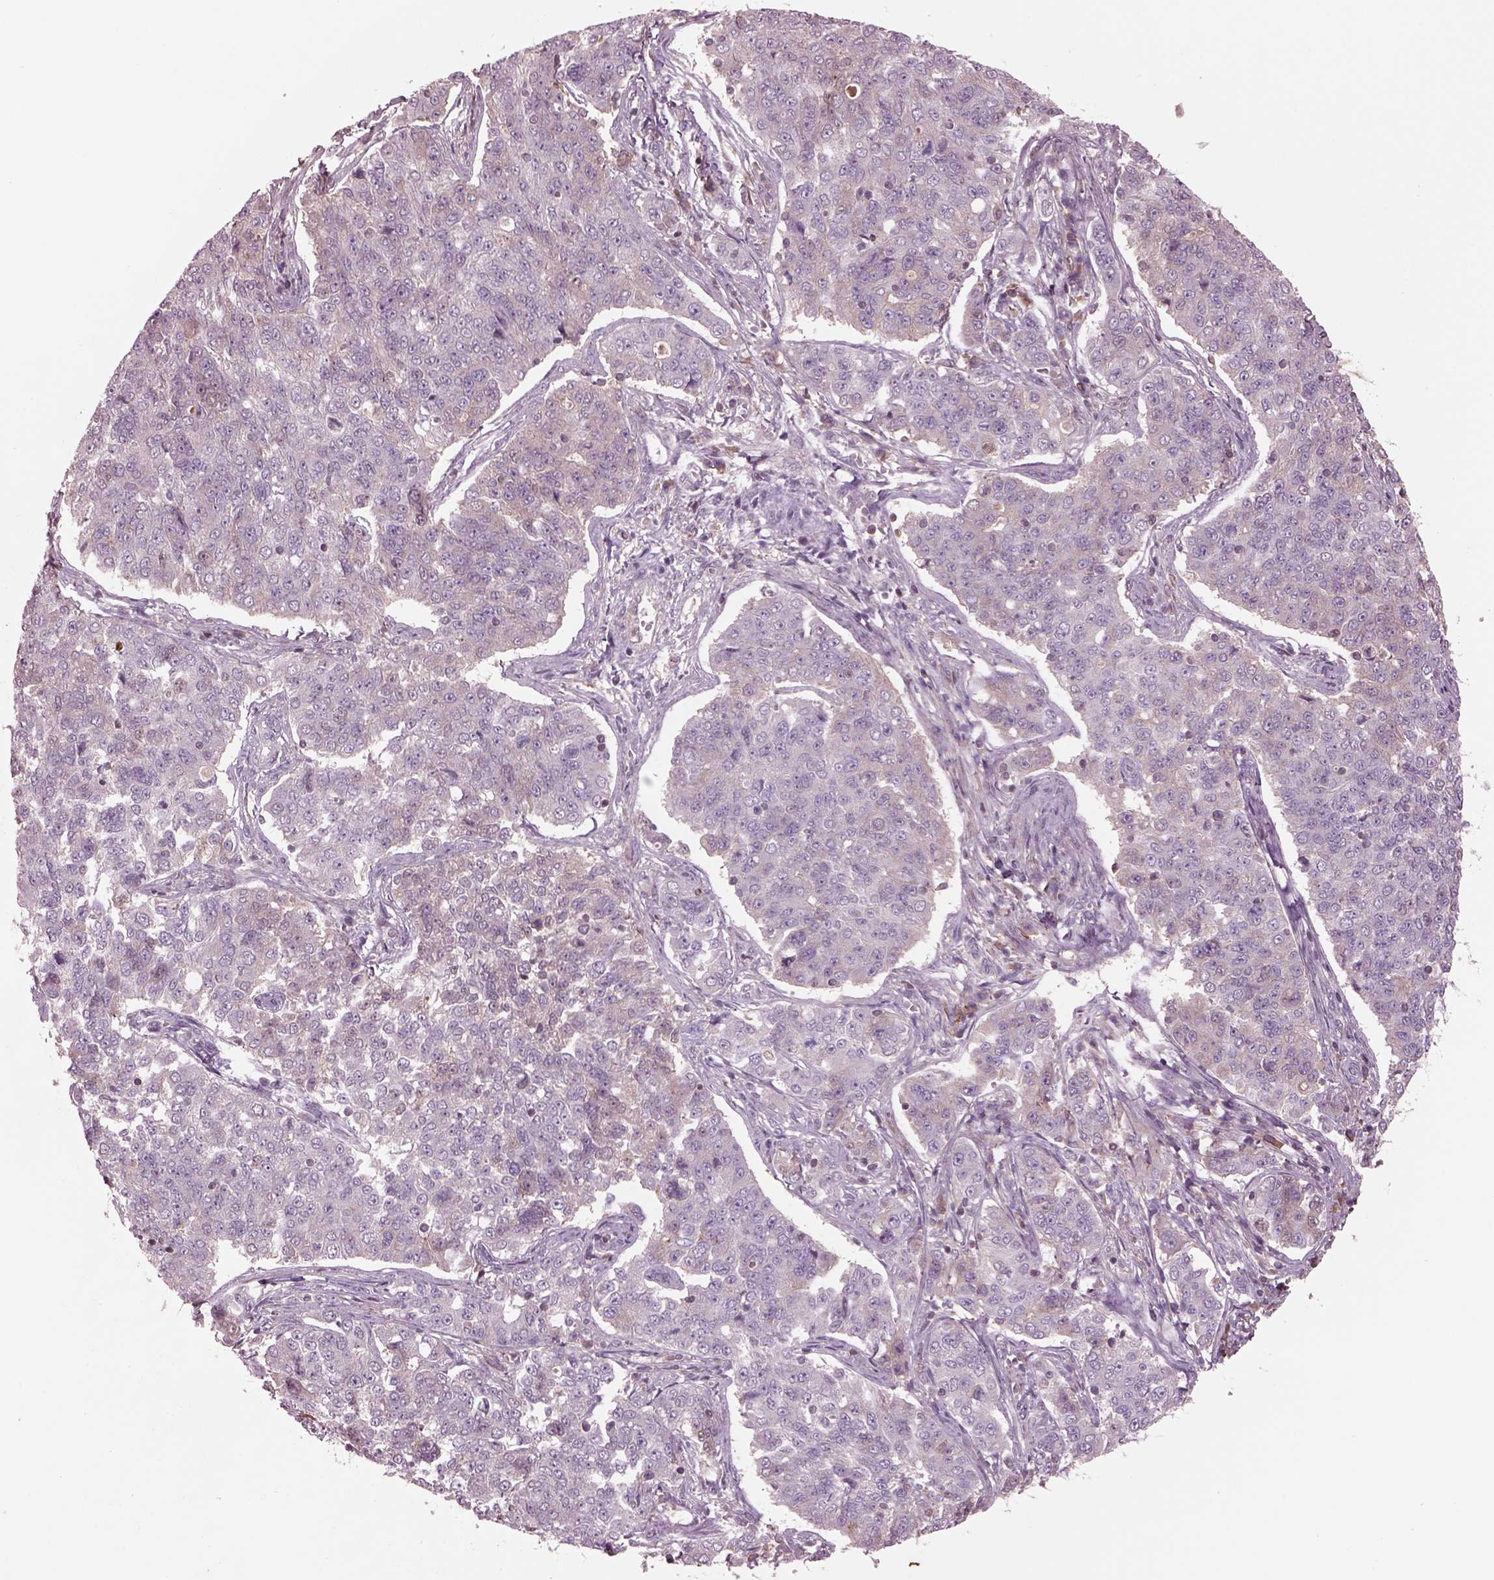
{"staining": {"intensity": "negative", "quantity": "none", "location": "none"}, "tissue": "endometrial cancer", "cell_type": "Tumor cells", "image_type": "cancer", "snomed": [{"axis": "morphology", "description": "Adenocarcinoma, NOS"}, {"axis": "topography", "description": "Endometrium"}], "caption": "Endometrial cancer was stained to show a protein in brown. There is no significant expression in tumor cells. The staining is performed using DAB (3,3'-diaminobenzidine) brown chromogen with nuclei counter-stained in using hematoxylin.", "gene": "PTX4", "patient": {"sex": "female", "age": 43}}